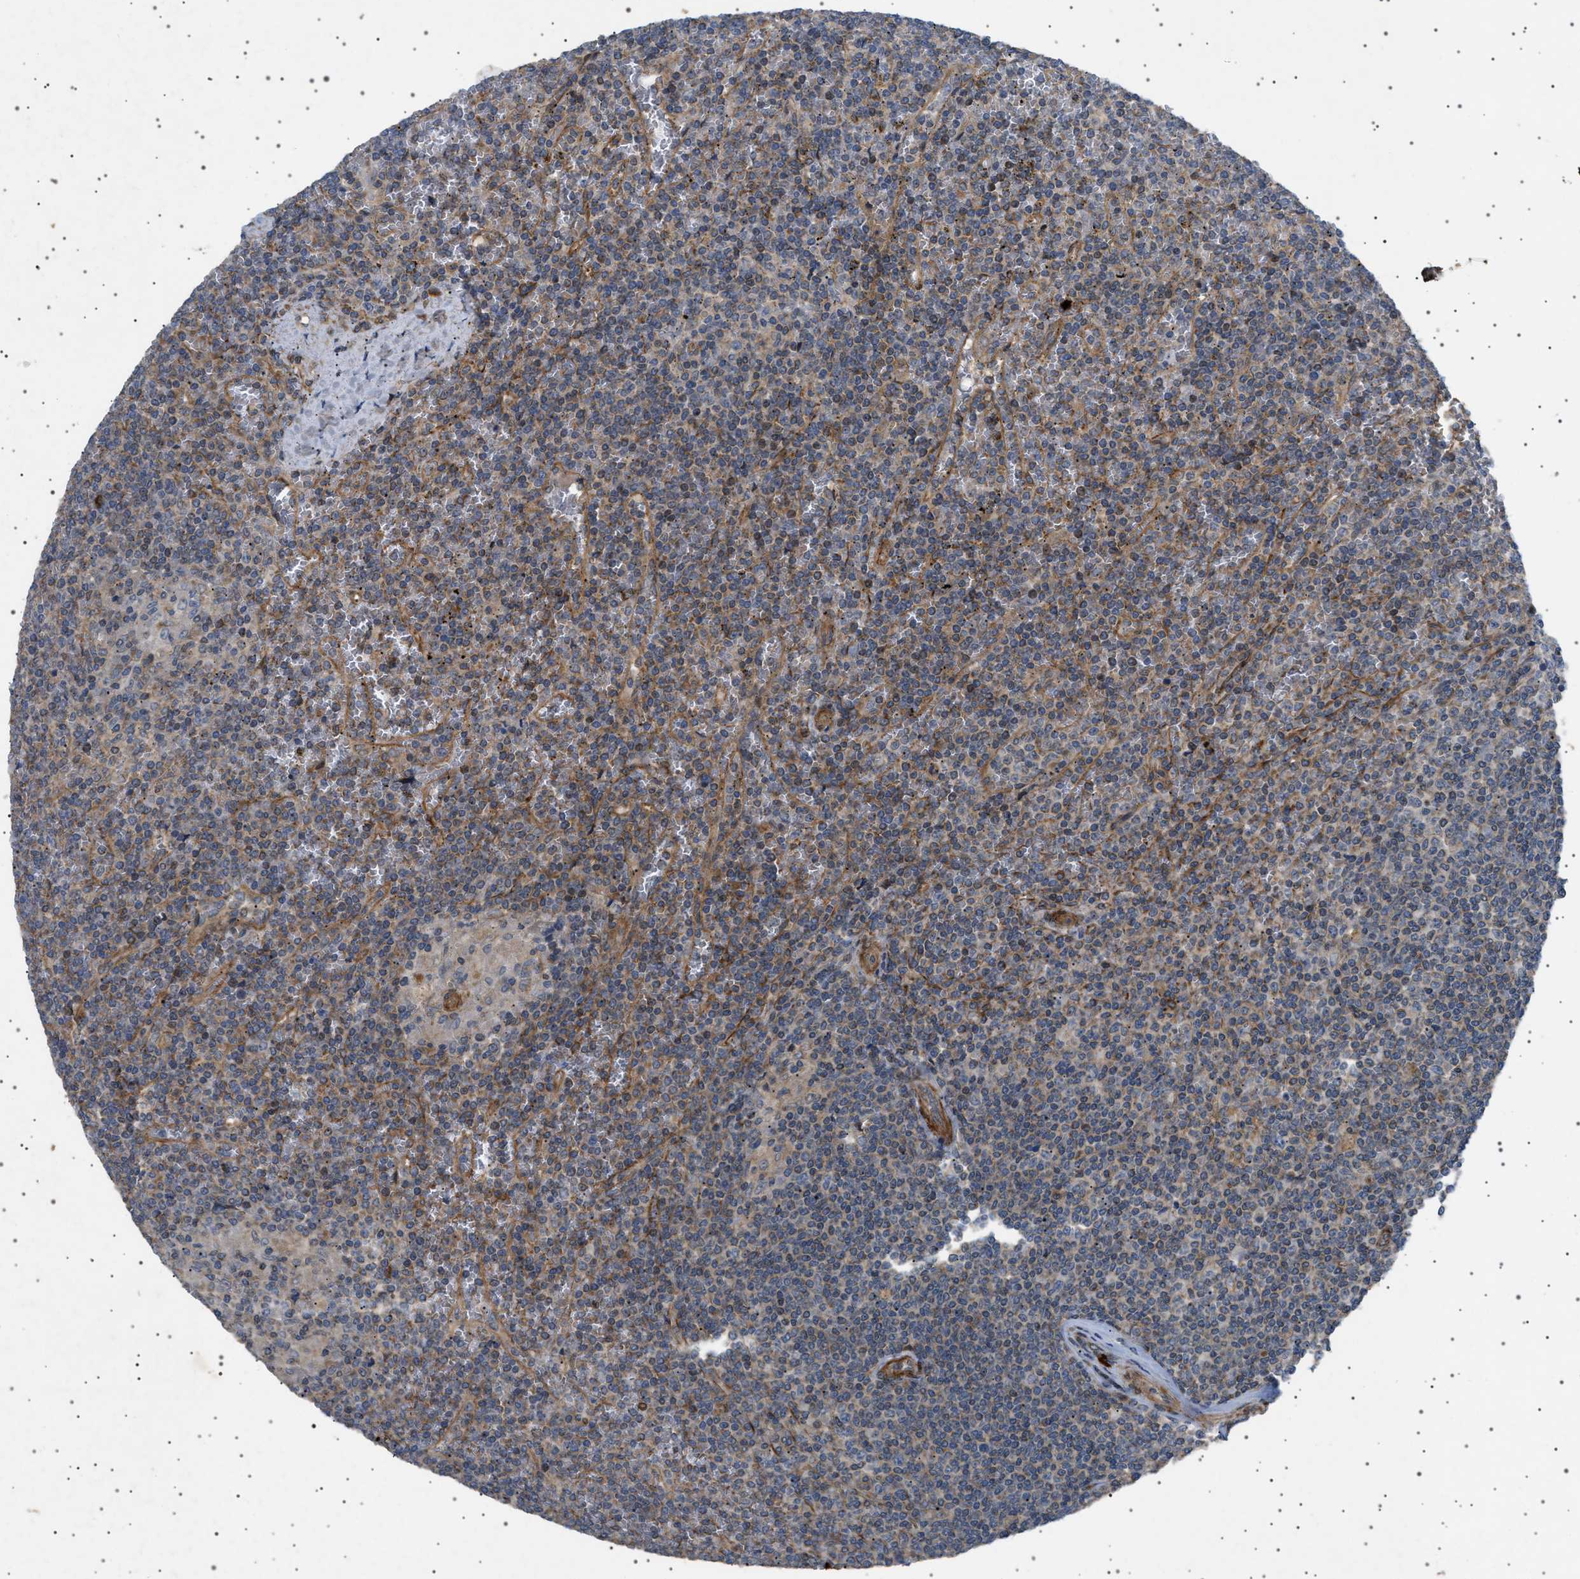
{"staining": {"intensity": "moderate", "quantity": "<25%", "location": "cytoplasmic/membranous"}, "tissue": "lymphoma", "cell_type": "Tumor cells", "image_type": "cancer", "snomed": [{"axis": "morphology", "description": "Malignant lymphoma, non-Hodgkin's type, Low grade"}, {"axis": "topography", "description": "Spleen"}], "caption": "High-magnification brightfield microscopy of low-grade malignant lymphoma, non-Hodgkin's type stained with DAB (3,3'-diaminobenzidine) (brown) and counterstained with hematoxylin (blue). tumor cells exhibit moderate cytoplasmic/membranous positivity is identified in approximately<25% of cells. (Brightfield microscopy of DAB IHC at high magnification).", "gene": "CCDC186", "patient": {"sex": "female", "age": 19}}